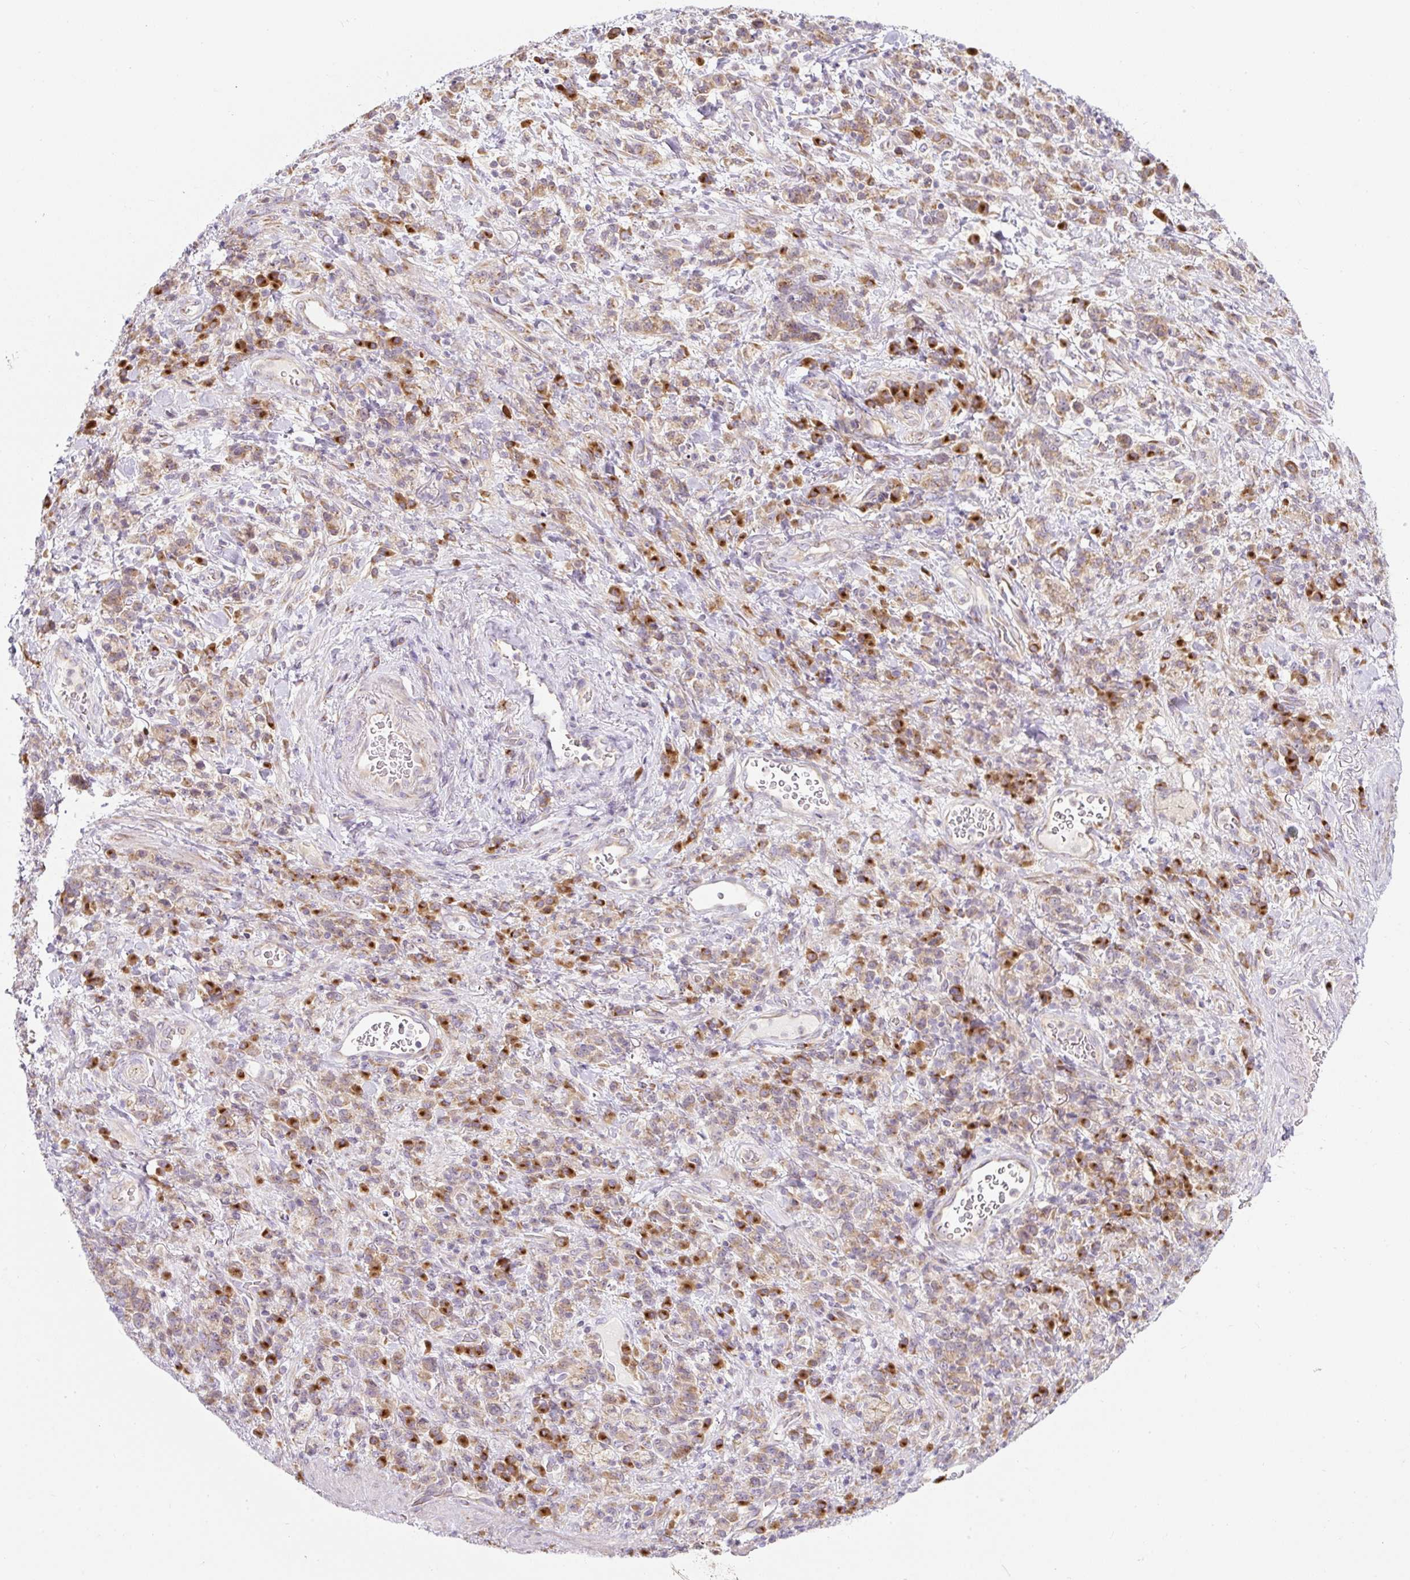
{"staining": {"intensity": "moderate", "quantity": ">75%", "location": "cytoplasmic/membranous"}, "tissue": "stomach cancer", "cell_type": "Tumor cells", "image_type": "cancer", "snomed": [{"axis": "morphology", "description": "Adenocarcinoma, NOS"}, {"axis": "topography", "description": "Stomach"}], "caption": "Protein staining of stomach cancer (adenocarcinoma) tissue reveals moderate cytoplasmic/membranous positivity in approximately >75% of tumor cells.", "gene": "MLX", "patient": {"sex": "male", "age": 76}}